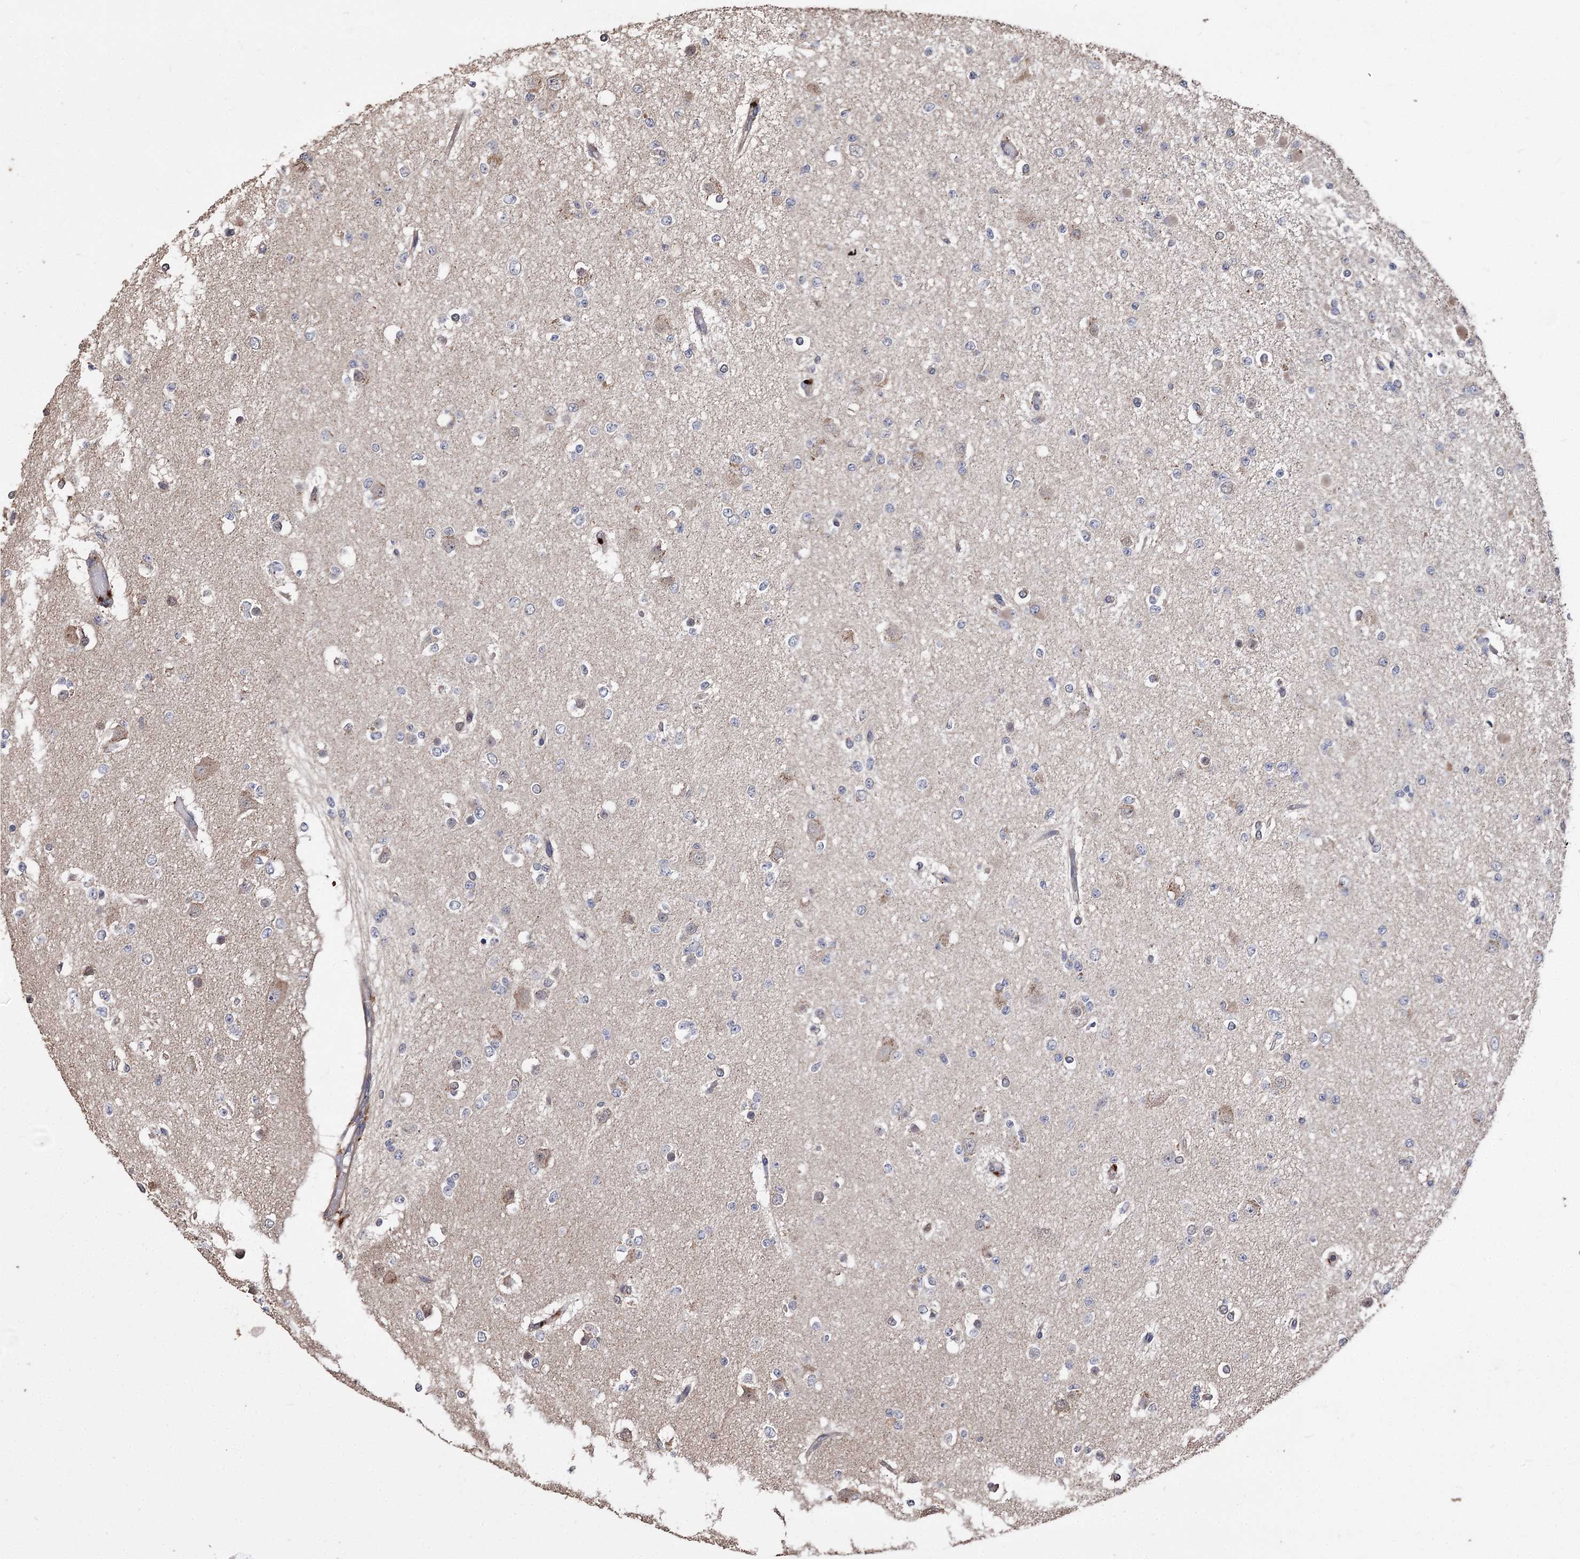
{"staining": {"intensity": "negative", "quantity": "none", "location": "none"}, "tissue": "glioma", "cell_type": "Tumor cells", "image_type": "cancer", "snomed": [{"axis": "morphology", "description": "Glioma, malignant, Low grade"}, {"axis": "topography", "description": "Brain"}], "caption": "An immunohistochemistry (IHC) micrograph of malignant glioma (low-grade) is shown. There is no staining in tumor cells of malignant glioma (low-grade).", "gene": "RASSF3", "patient": {"sex": "female", "age": 22}}